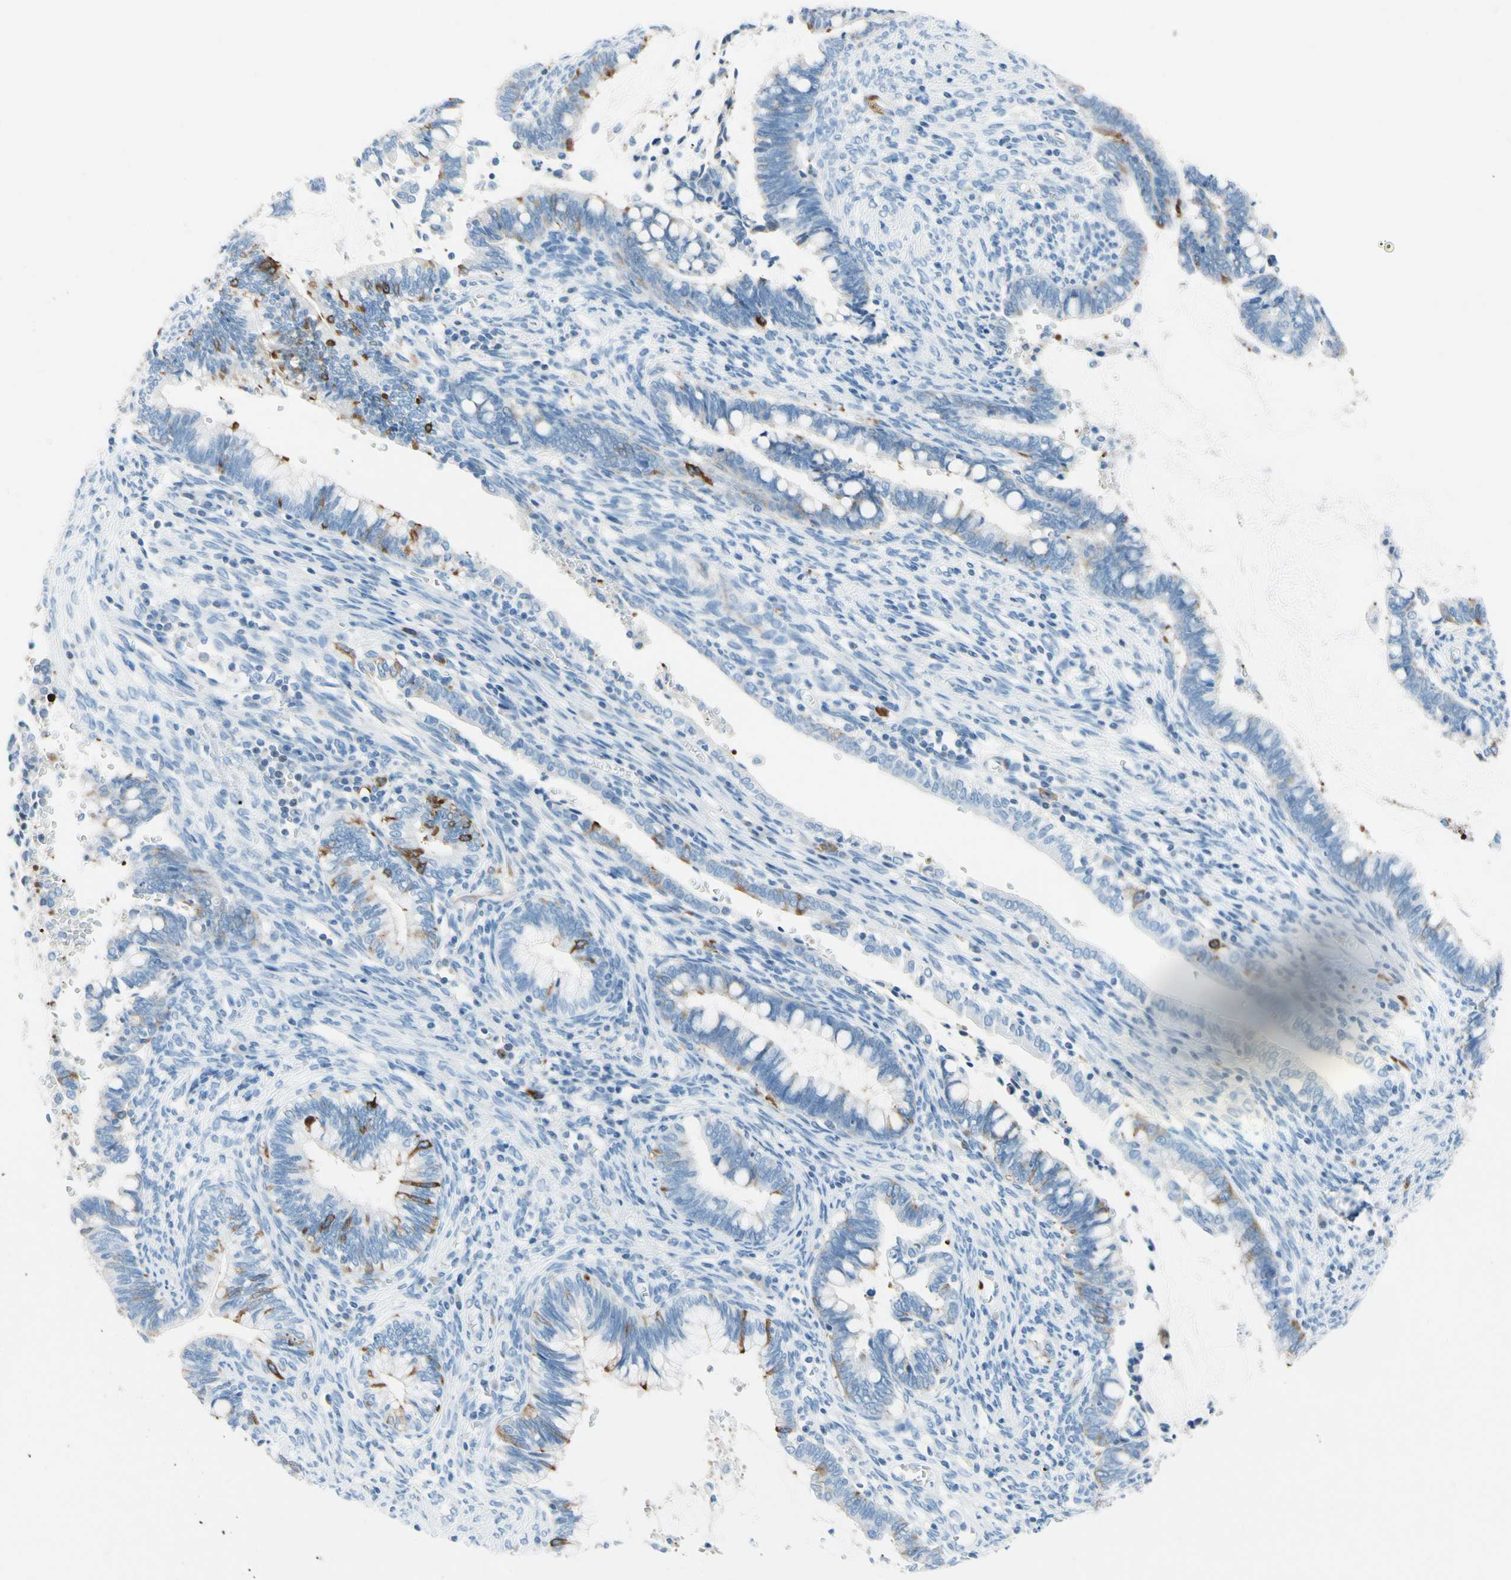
{"staining": {"intensity": "moderate", "quantity": "25%-75%", "location": "cytoplasmic/membranous"}, "tissue": "cervical cancer", "cell_type": "Tumor cells", "image_type": "cancer", "snomed": [{"axis": "morphology", "description": "Adenocarcinoma, NOS"}, {"axis": "topography", "description": "Cervix"}], "caption": "Cervical cancer was stained to show a protein in brown. There is medium levels of moderate cytoplasmic/membranous staining in approximately 25%-75% of tumor cells.", "gene": "TACC3", "patient": {"sex": "female", "age": 44}}